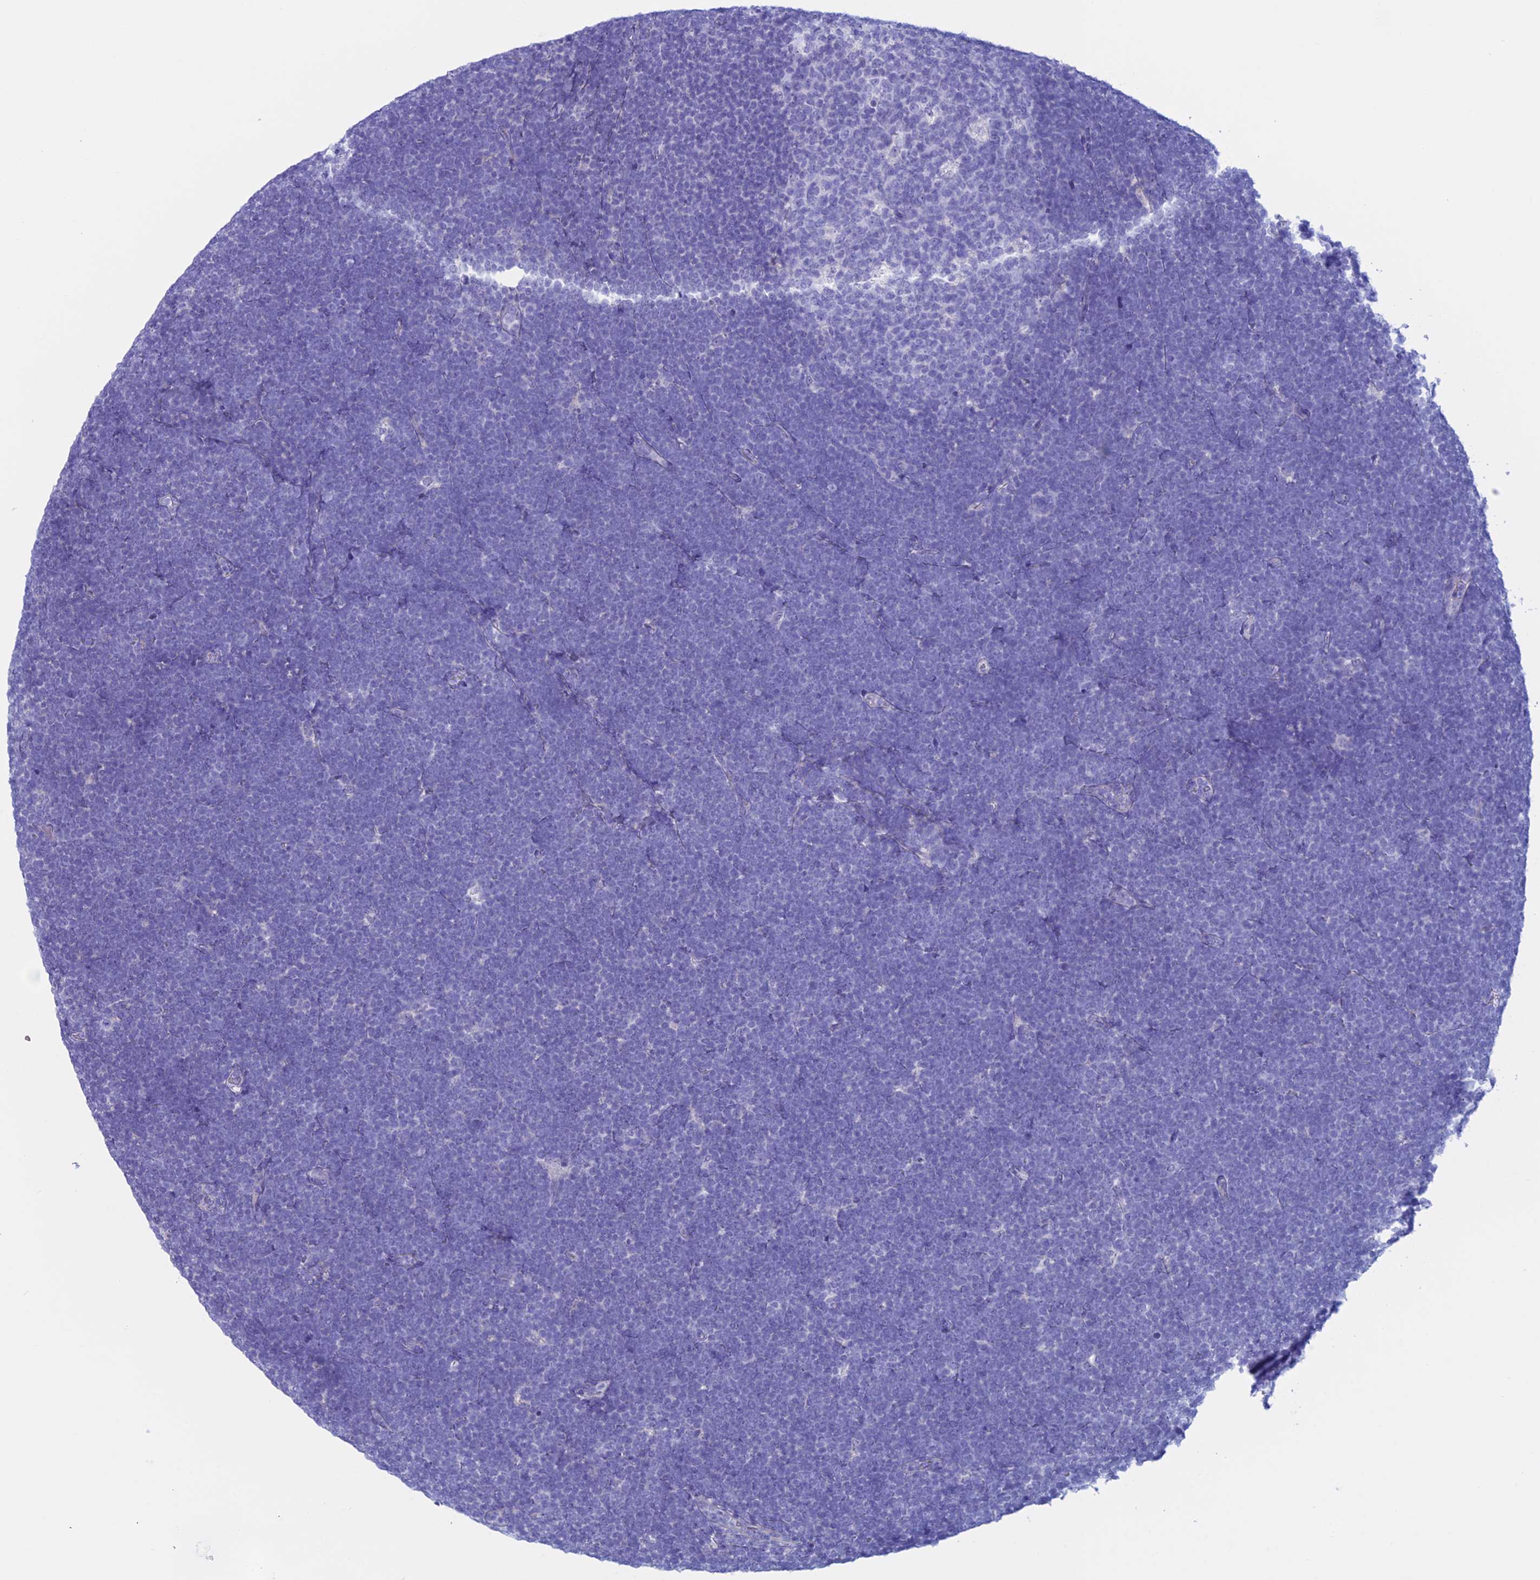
{"staining": {"intensity": "negative", "quantity": "none", "location": "none"}, "tissue": "lymphoma", "cell_type": "Tumor cells", "image_type": "cancer", "snomed": [{"axis": "morphology", "description": "Malignant lymphoma, non-Hodgkin's type, High grade"}, {"axis": "topography", "description": "Lymph node"}], "caption": "Micrograph shows no significant protein positivity in tumor cells of high-grade malignant lymphoma, non-Hodgkin's type. (Immunohistochemistry, brightfield microscopy, high magnification).", "gene": "RP1", "patient": {"sex": "male", "age": 13}}